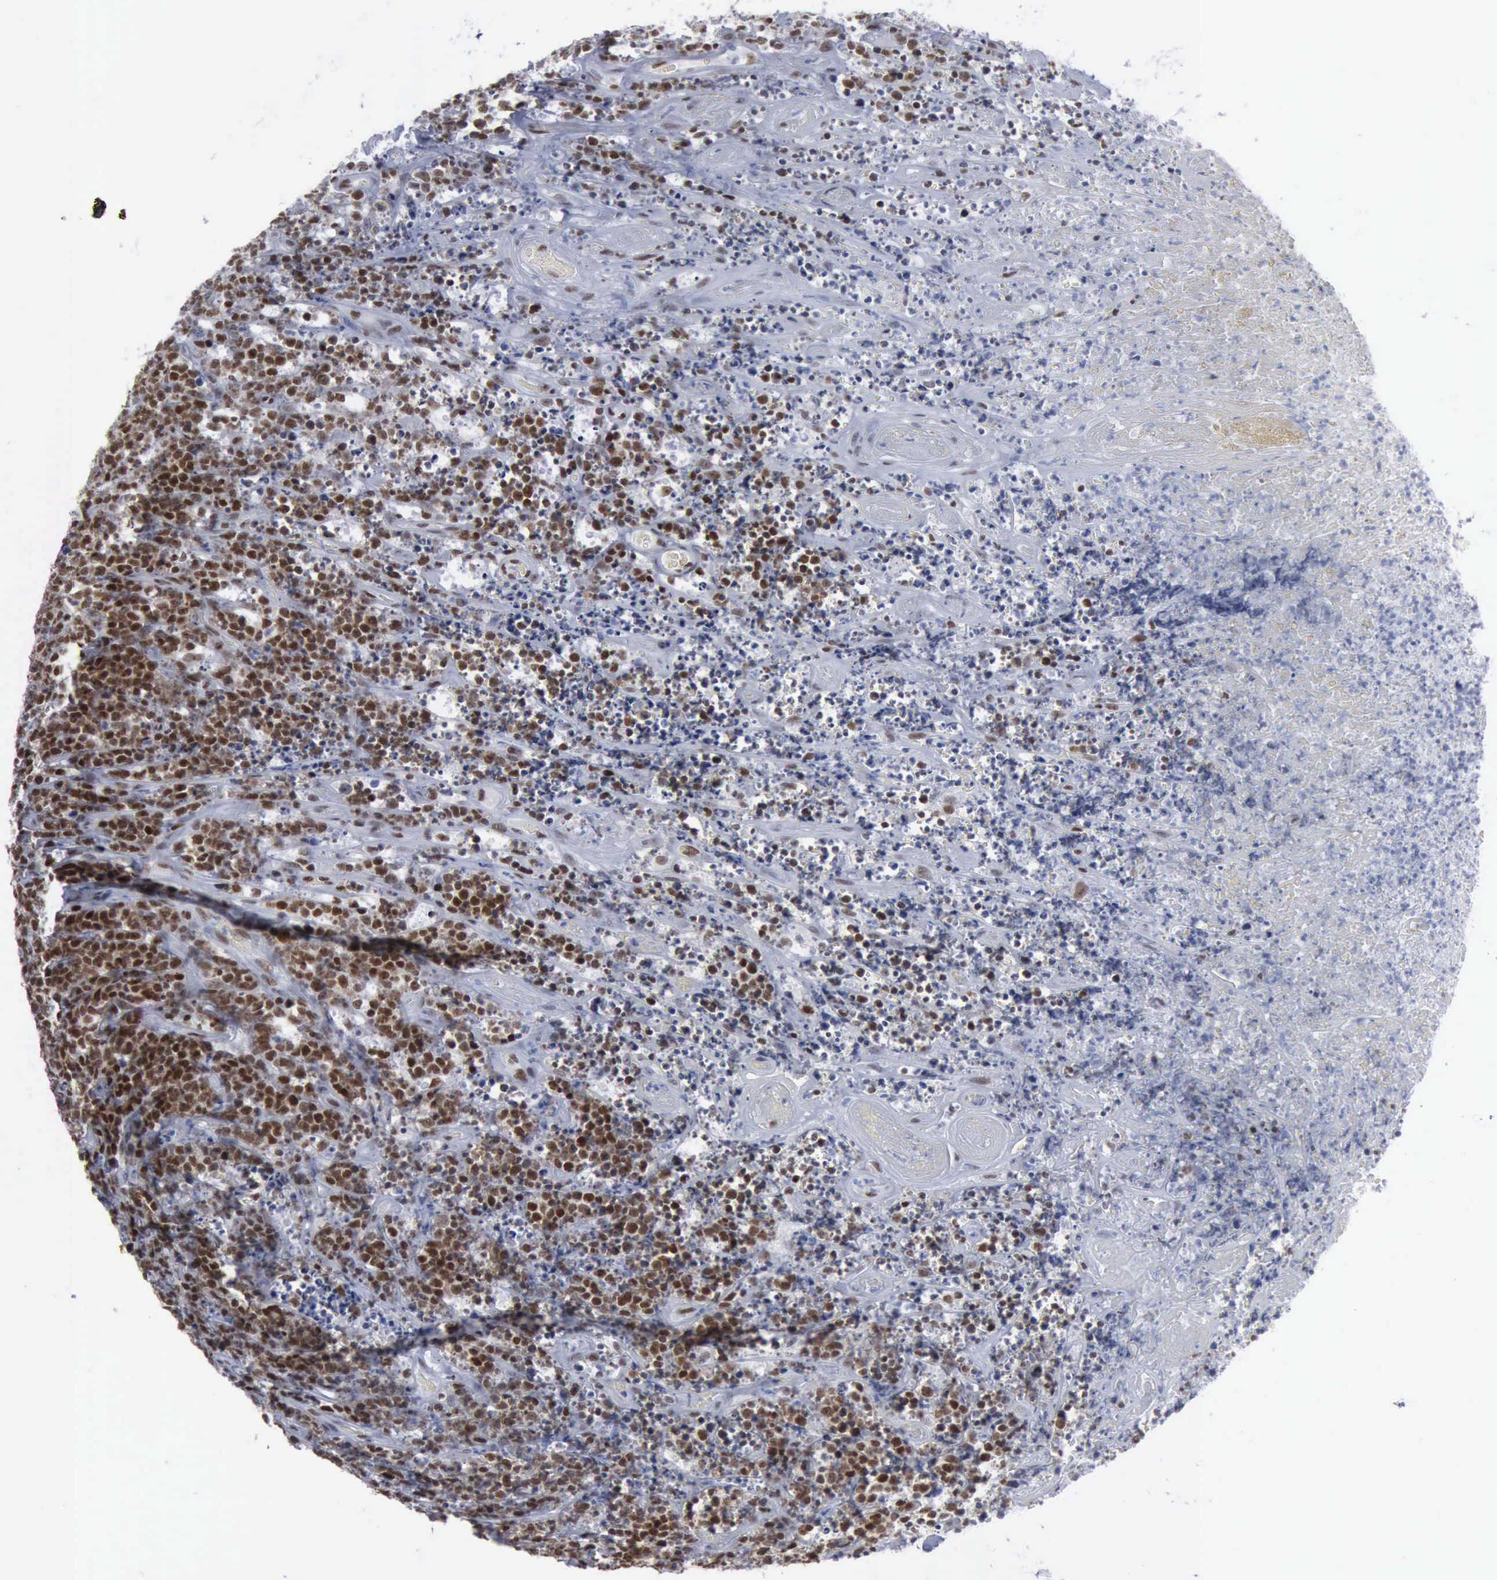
{"staining": {"intensity": "strong", "quantity": ">75%", "location": "nuclear"}, "tissue": "lymphoma", "cell_type": "Tumor cells", "image_type": "cancer", "snomed": [{"axis": "morphology", "description": "Malignant lymphoma, non-Hodgkin's type, High grade"}, {"axis": "topography", "description": "Small intestine"}, {"axis": "topography", "description": "Colon"}], "caption": "Brown immunohistochemical staining in lymphoma displays strong nuclear positivity in about >75% of tumor cells.", "gene": "XPA", "patient": {"sex": "male", "age": 8}}